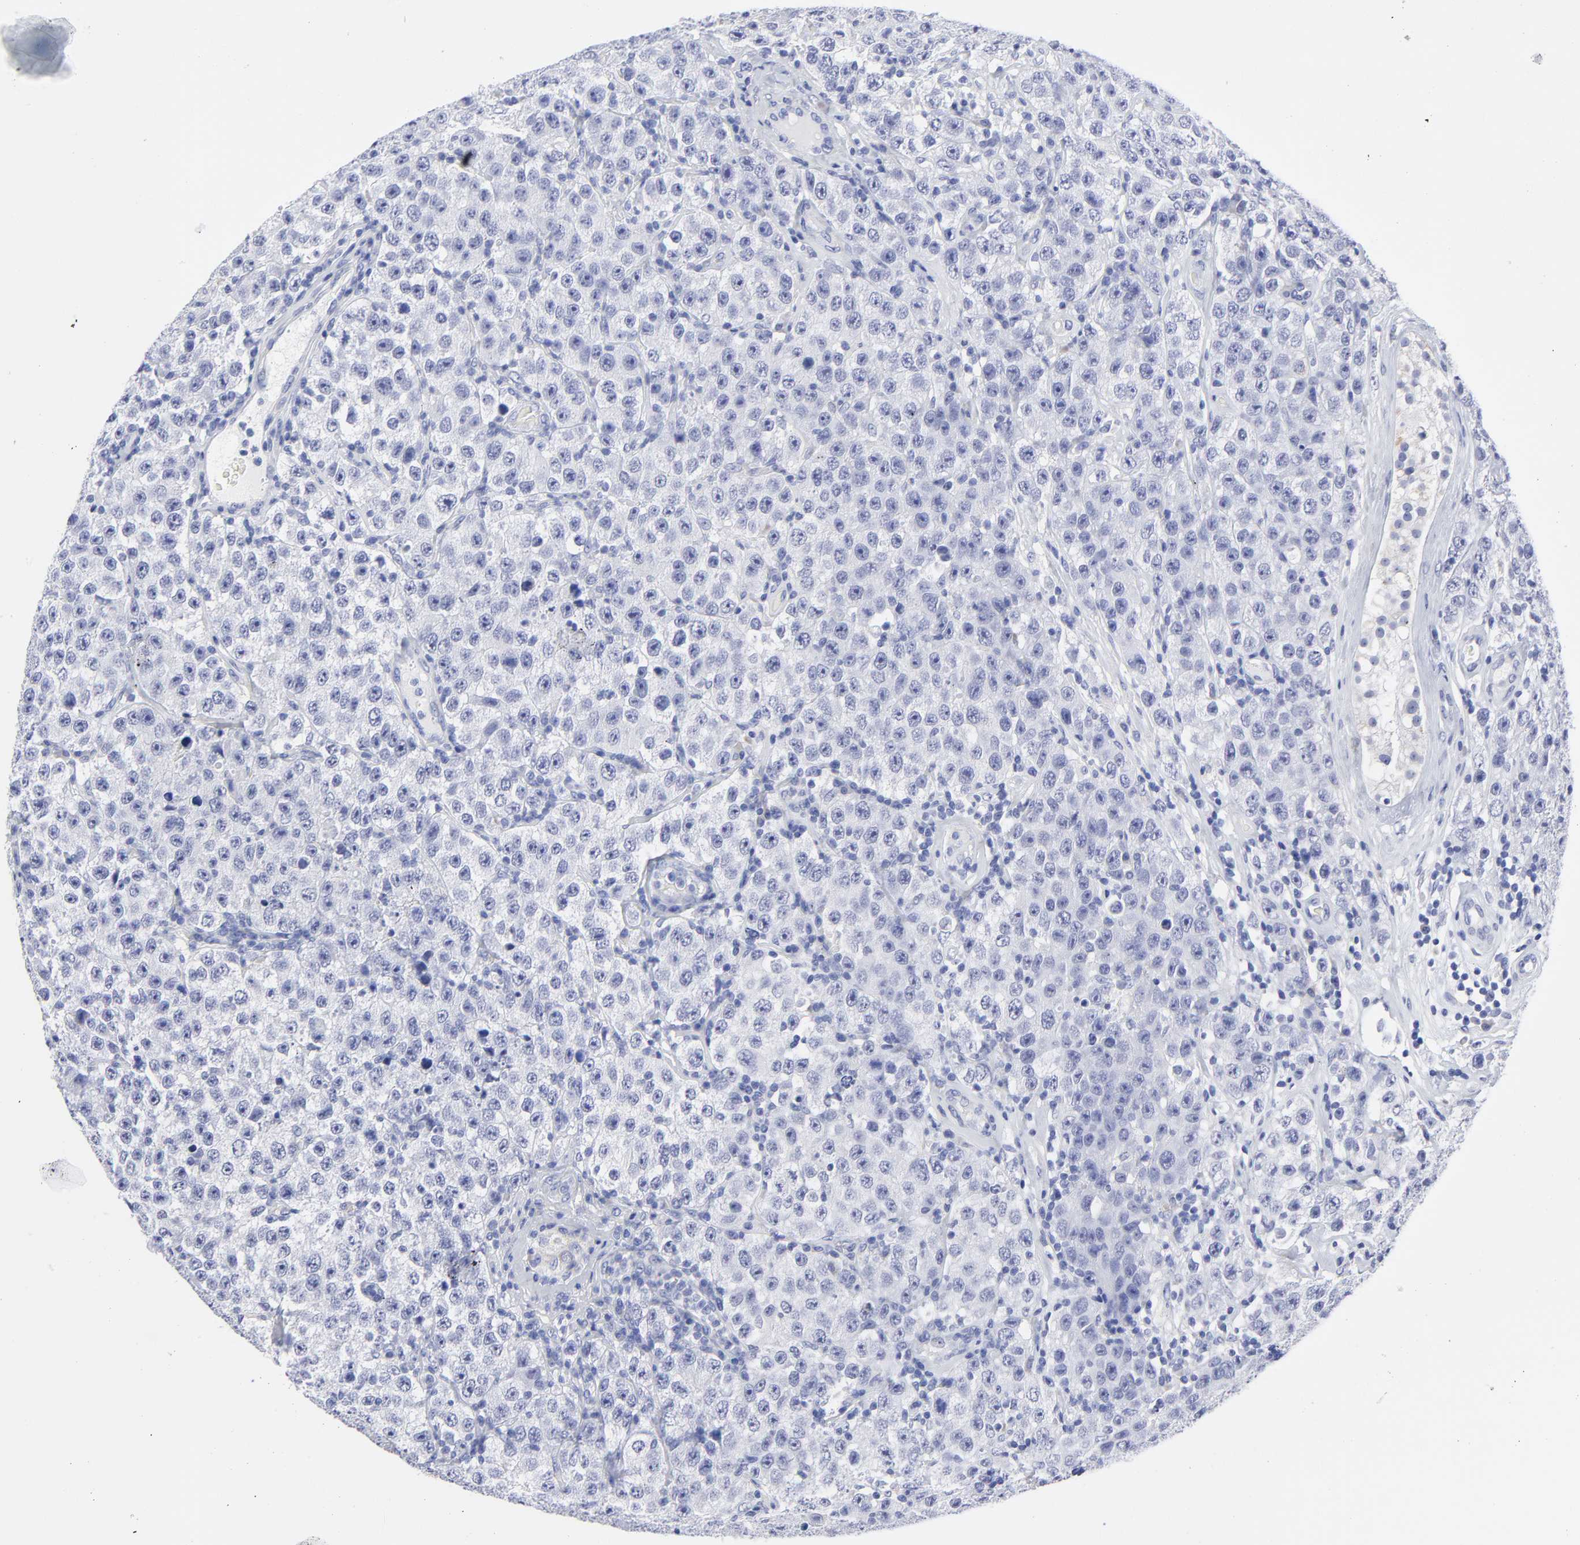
{"staining": {"intensity": "negative", "quantity": "none", "location": "none"}, "tissue": "testis cancer", "cell_type": "Tumor cells", "image_type": "cancer", "snomed": [{"axis": "morphology", "description": "Seminoma, NOS"}, {"axis": "topography", "description": "Testis"}], "caption": "Testis cancer stained for a protein using IHC reveals no staining tumor cells.", "gene": "DUSP9", "patient": {"sex": "male", "age": 52}}